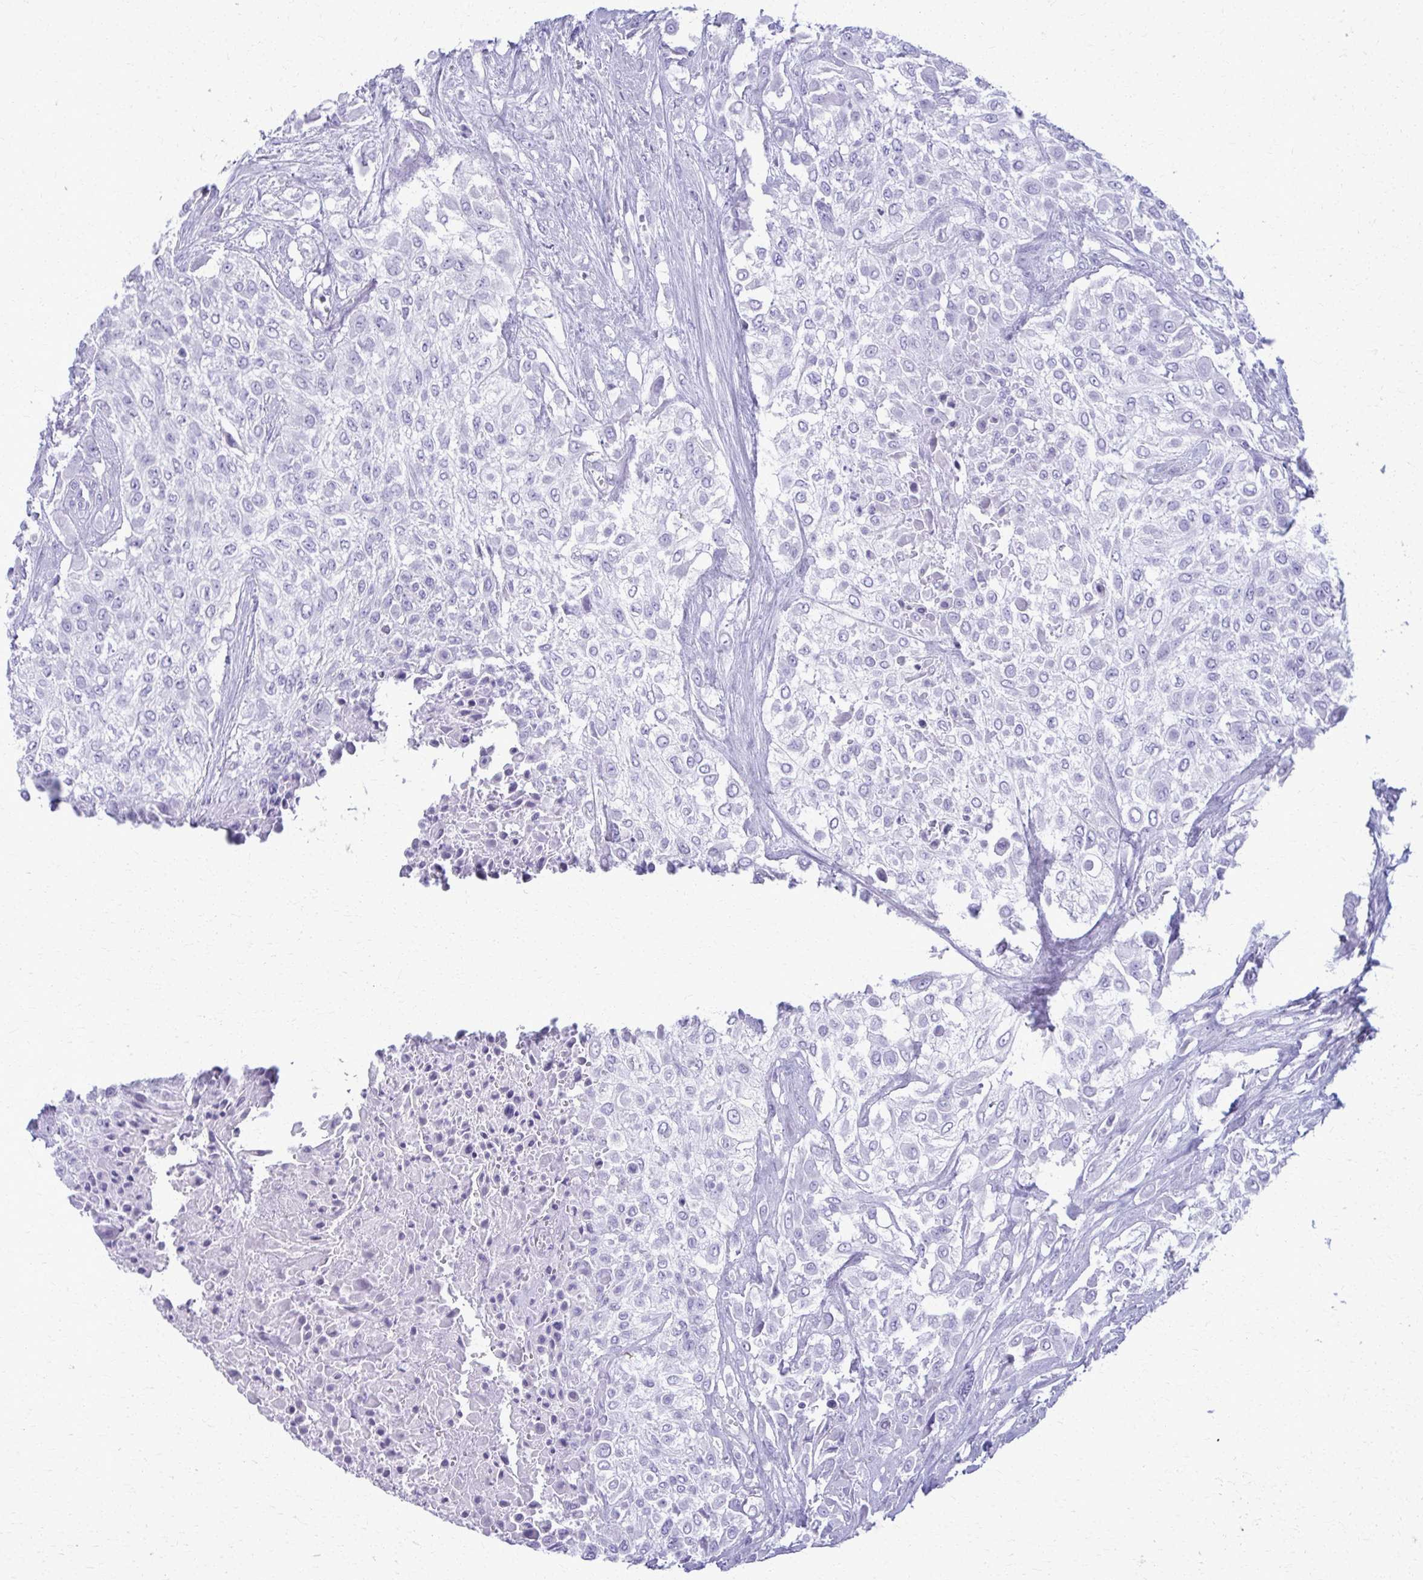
{"staining": {"intensity": "negative", "quantity": "none", "location": "none"}, "tissue": "urothelial cancer", "cell_type": "Tumor cells", "image_type": "cancer", "snomed": [{"axis": "morphology", "description": "Urothelial carcinoma, High grade"}, {"axis": "topography", "description": "Urinary bladder"}], "caption": "Histopathology image shows no protein positivity in tumor cells of urothelial carcinoma (high-grade) tissue.", "gene": "ACSM2B", "patient": {"sex": "male", "age": 57}}